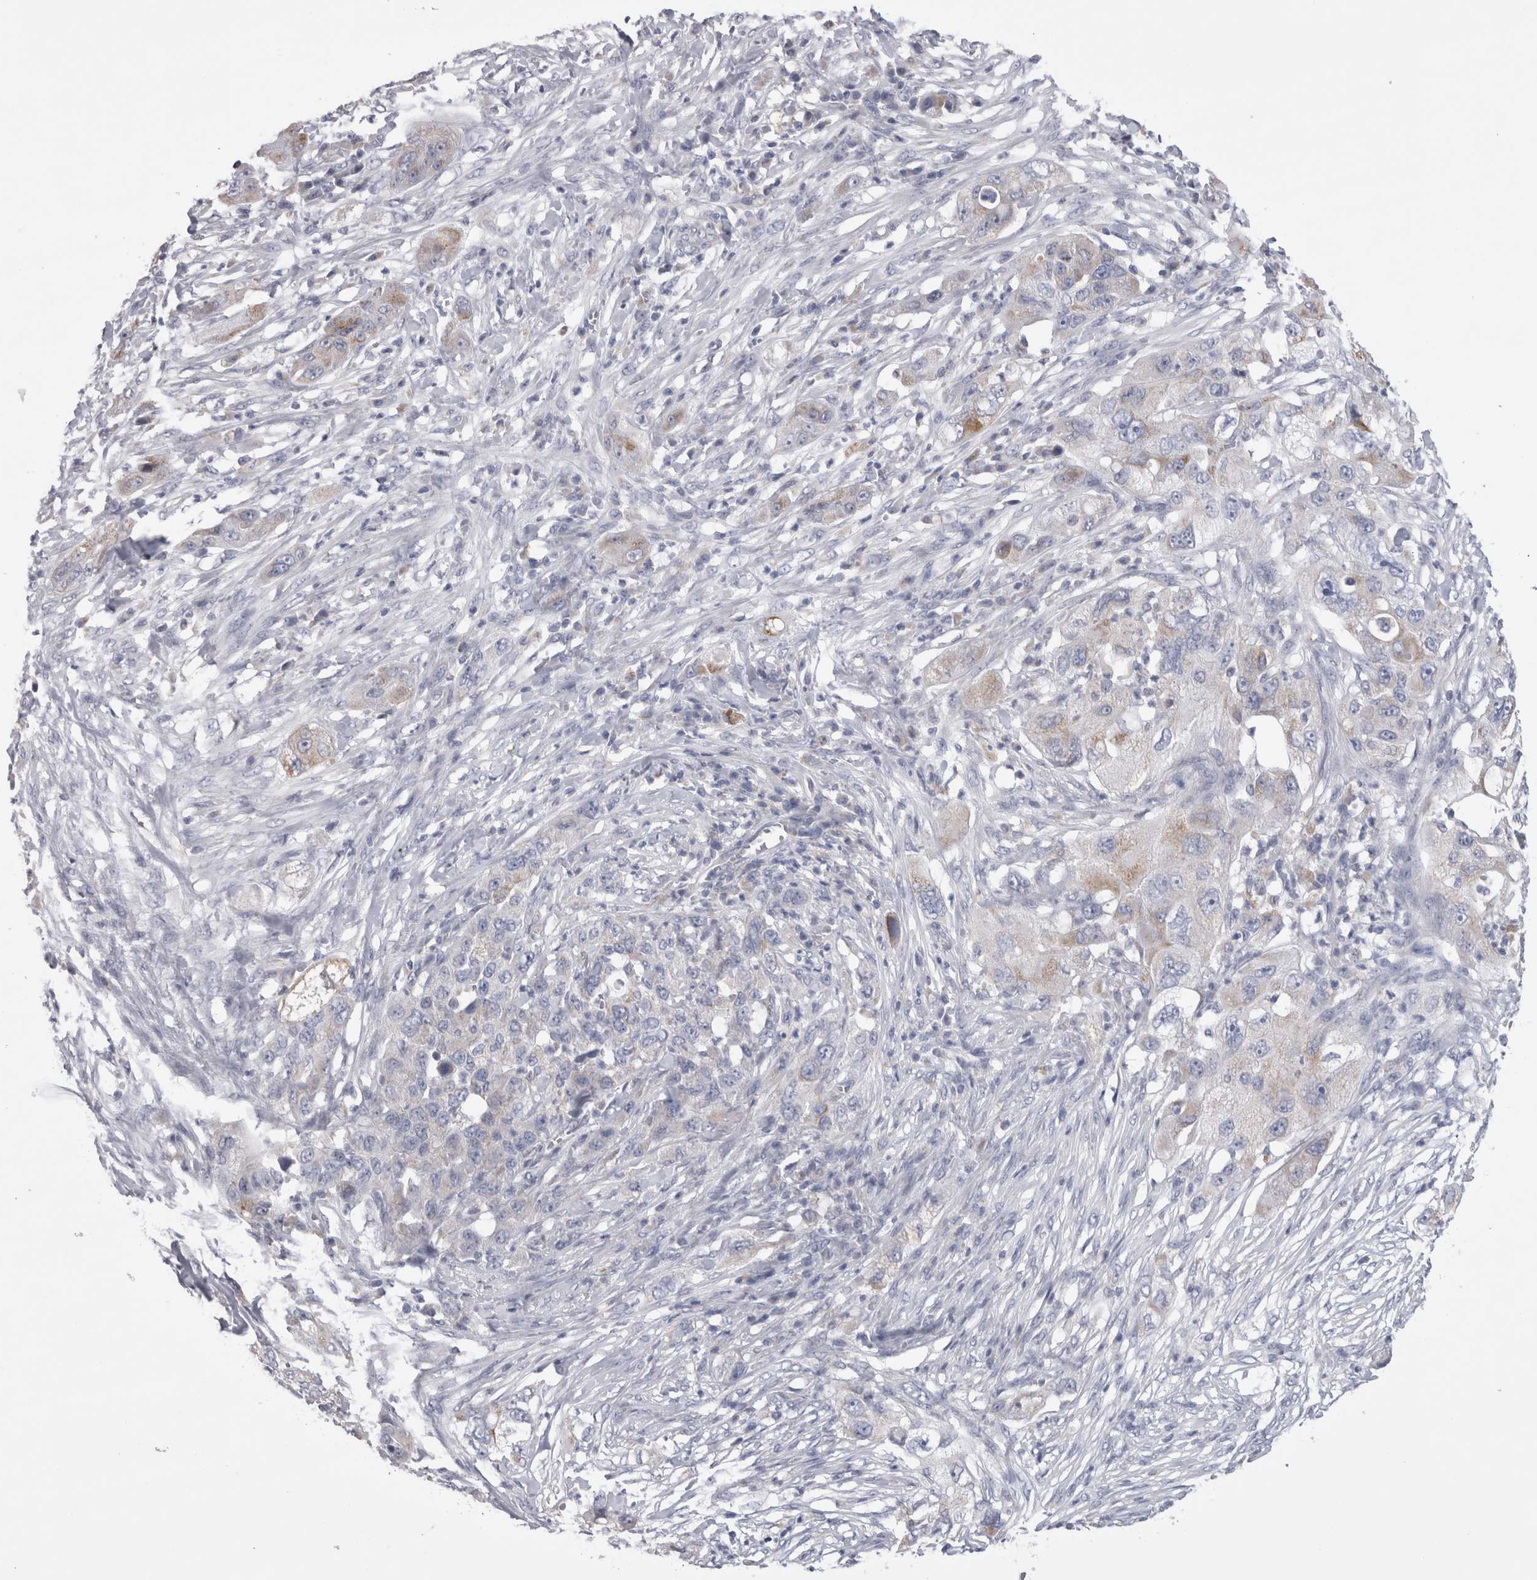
{"staining": {"intensity": "weak", "quantity": "<25%", "location": "cytoplasmic/membranous"}, "tissue": "pancreatic cancer", "cell_type": "Tumor cells", "image_type": "cancer", "snomed": [{"axis": "morphology", "description": "Adenocarcinoma, NOS"}, {"axis": "topography", "description": "Pancreas"}], "caption": "Pancreatic cancer (adenocarcinoma) was stained to show a protein in brown. There is no significant positivity in tumor cells.", "gene": "DHRS4", "patient": {"sex": "female", "age": 78}}